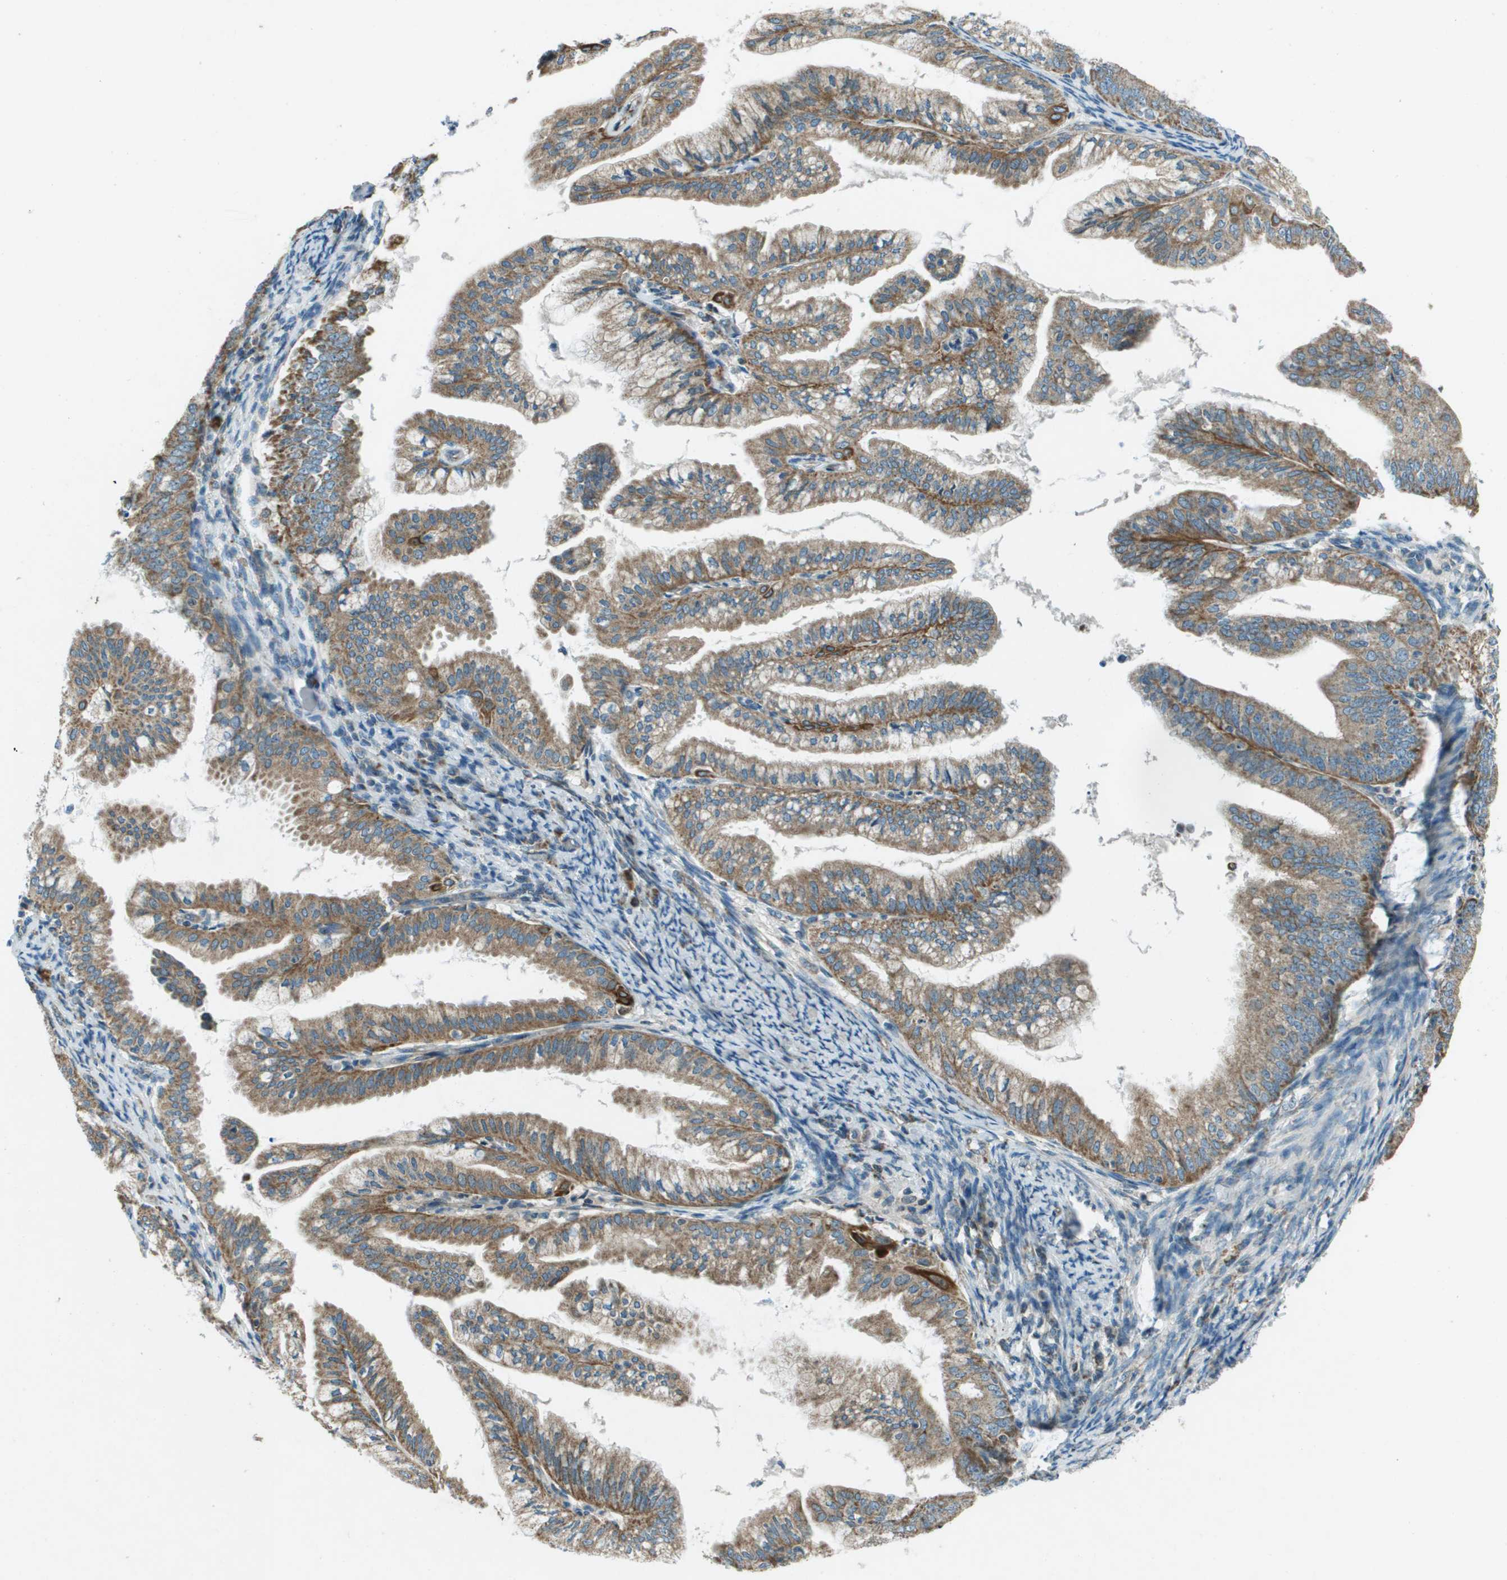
{"staining": {"intensity": "moderate", "quantity": ">75%", "location": "cytoplasmic/membranous"}, "tissue": "endometrial cancer", "cell_type": "Tumor cells", "image_type": "cancer", "snomed": [{"axis": "morphology", "description": "Adenocarcinoma, NOS"}, {"axis": "topography", "description": "Endometrium"}], "caption": "A brown stain labels moderate cytoplasmic/membranous positivity of a protein in endometrial cancer (adenocarcinoma) tumor cells.", "gene": "MIGA1", "patient": {"sex": "female", "age": 63}}